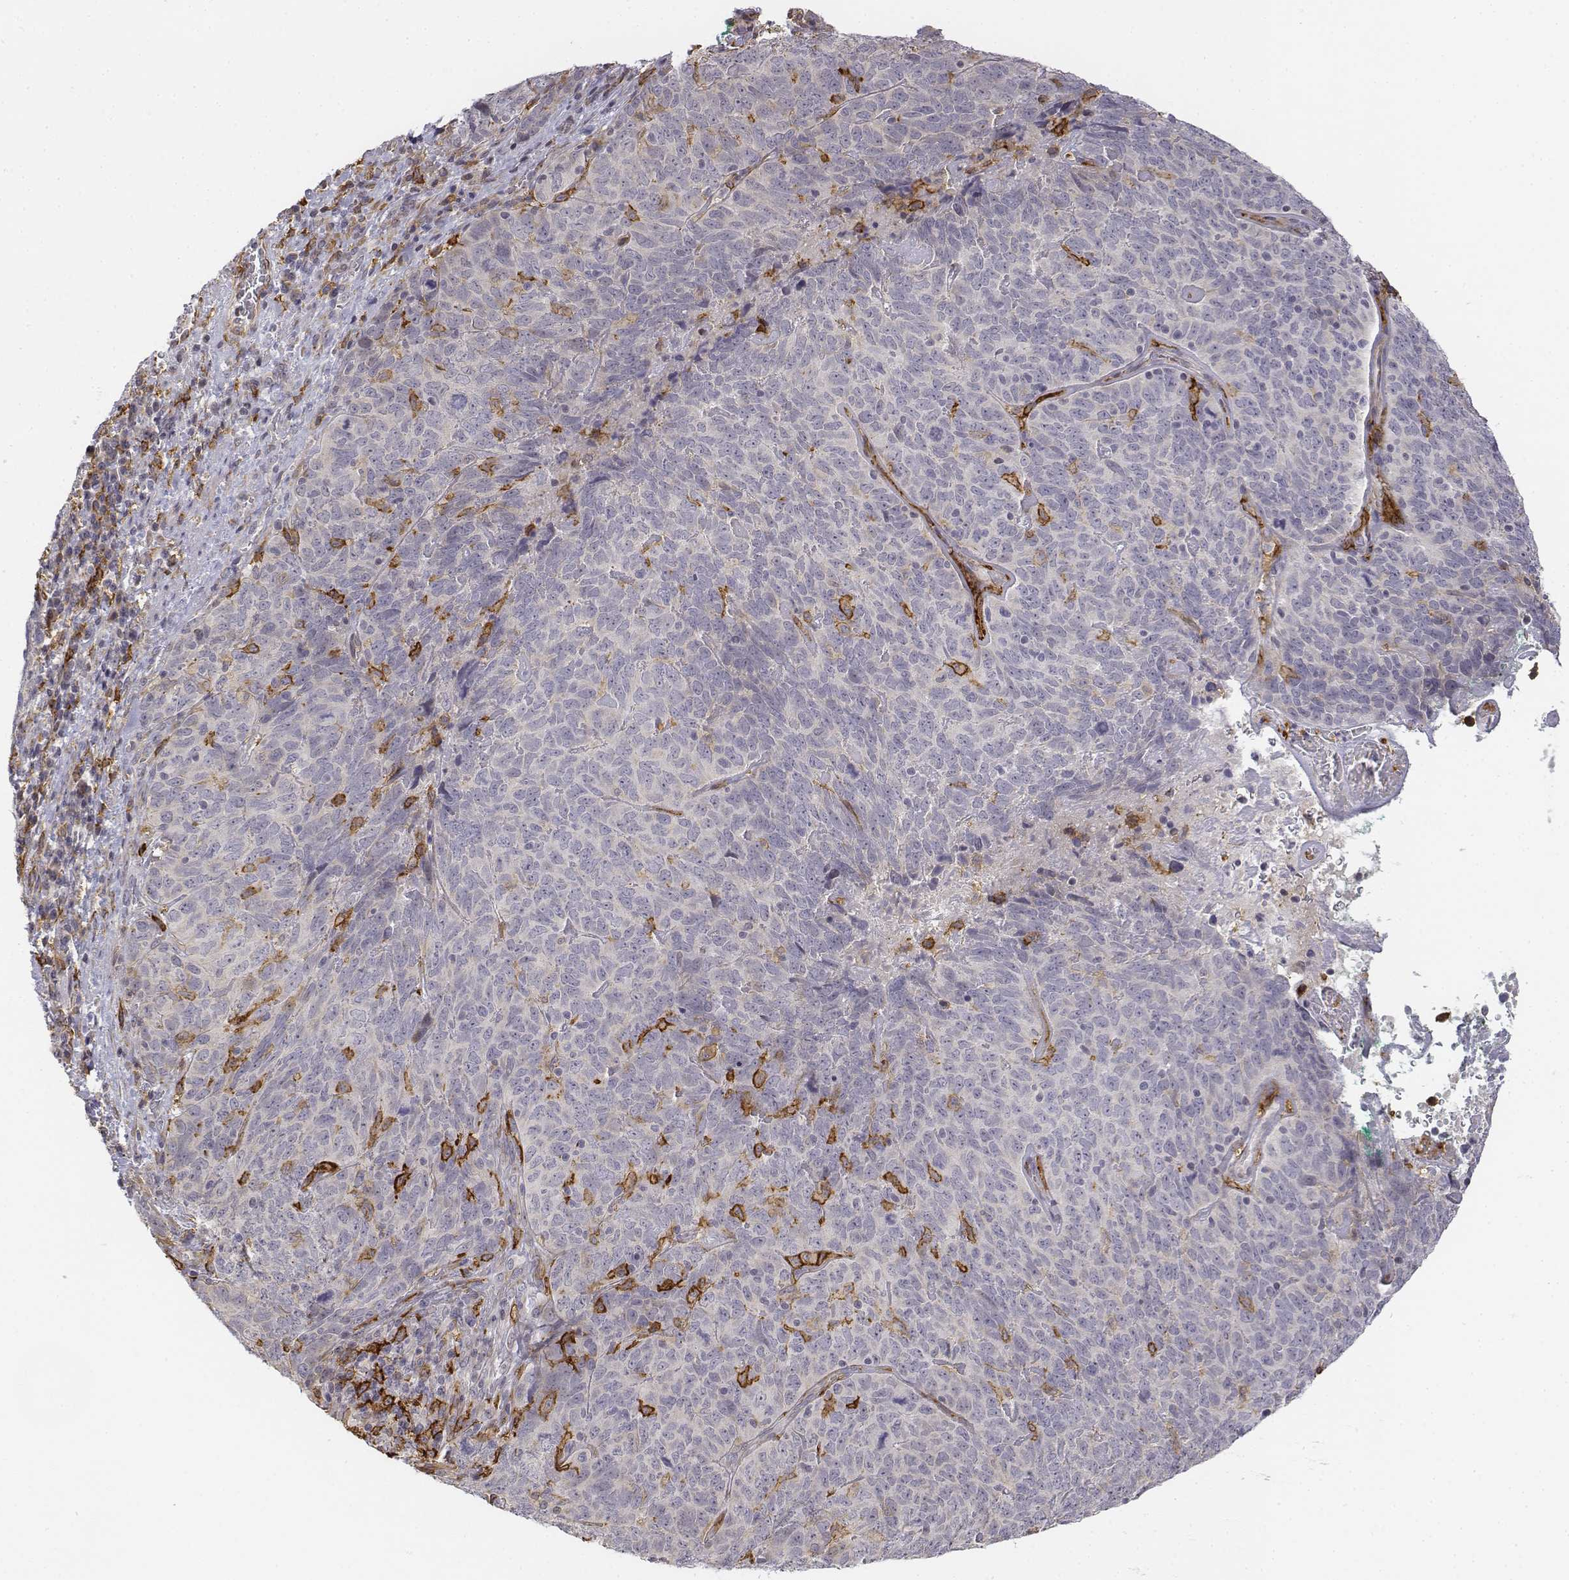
{"staining": {"intensity": "negative", "quantity": "none", "location": "none"}, "tissue": "skin cancer", "cell_type": "Tumor cells", "image_type": "cancer", "snomed": [{"axis": "morphology", "description": "Squamous cell carcinoma, NOS"}, {"axis": "topography", "description": "Skin"}, {"axis": "topography", "description": "Anal"}], "caption": "DAB immunohistochemical staining of skin cancer reveals no significant positivity in tumor cells. Nuclei are stained in blue.", "gene": "CD14", "patient": {"sex": "female", "age": 51}}